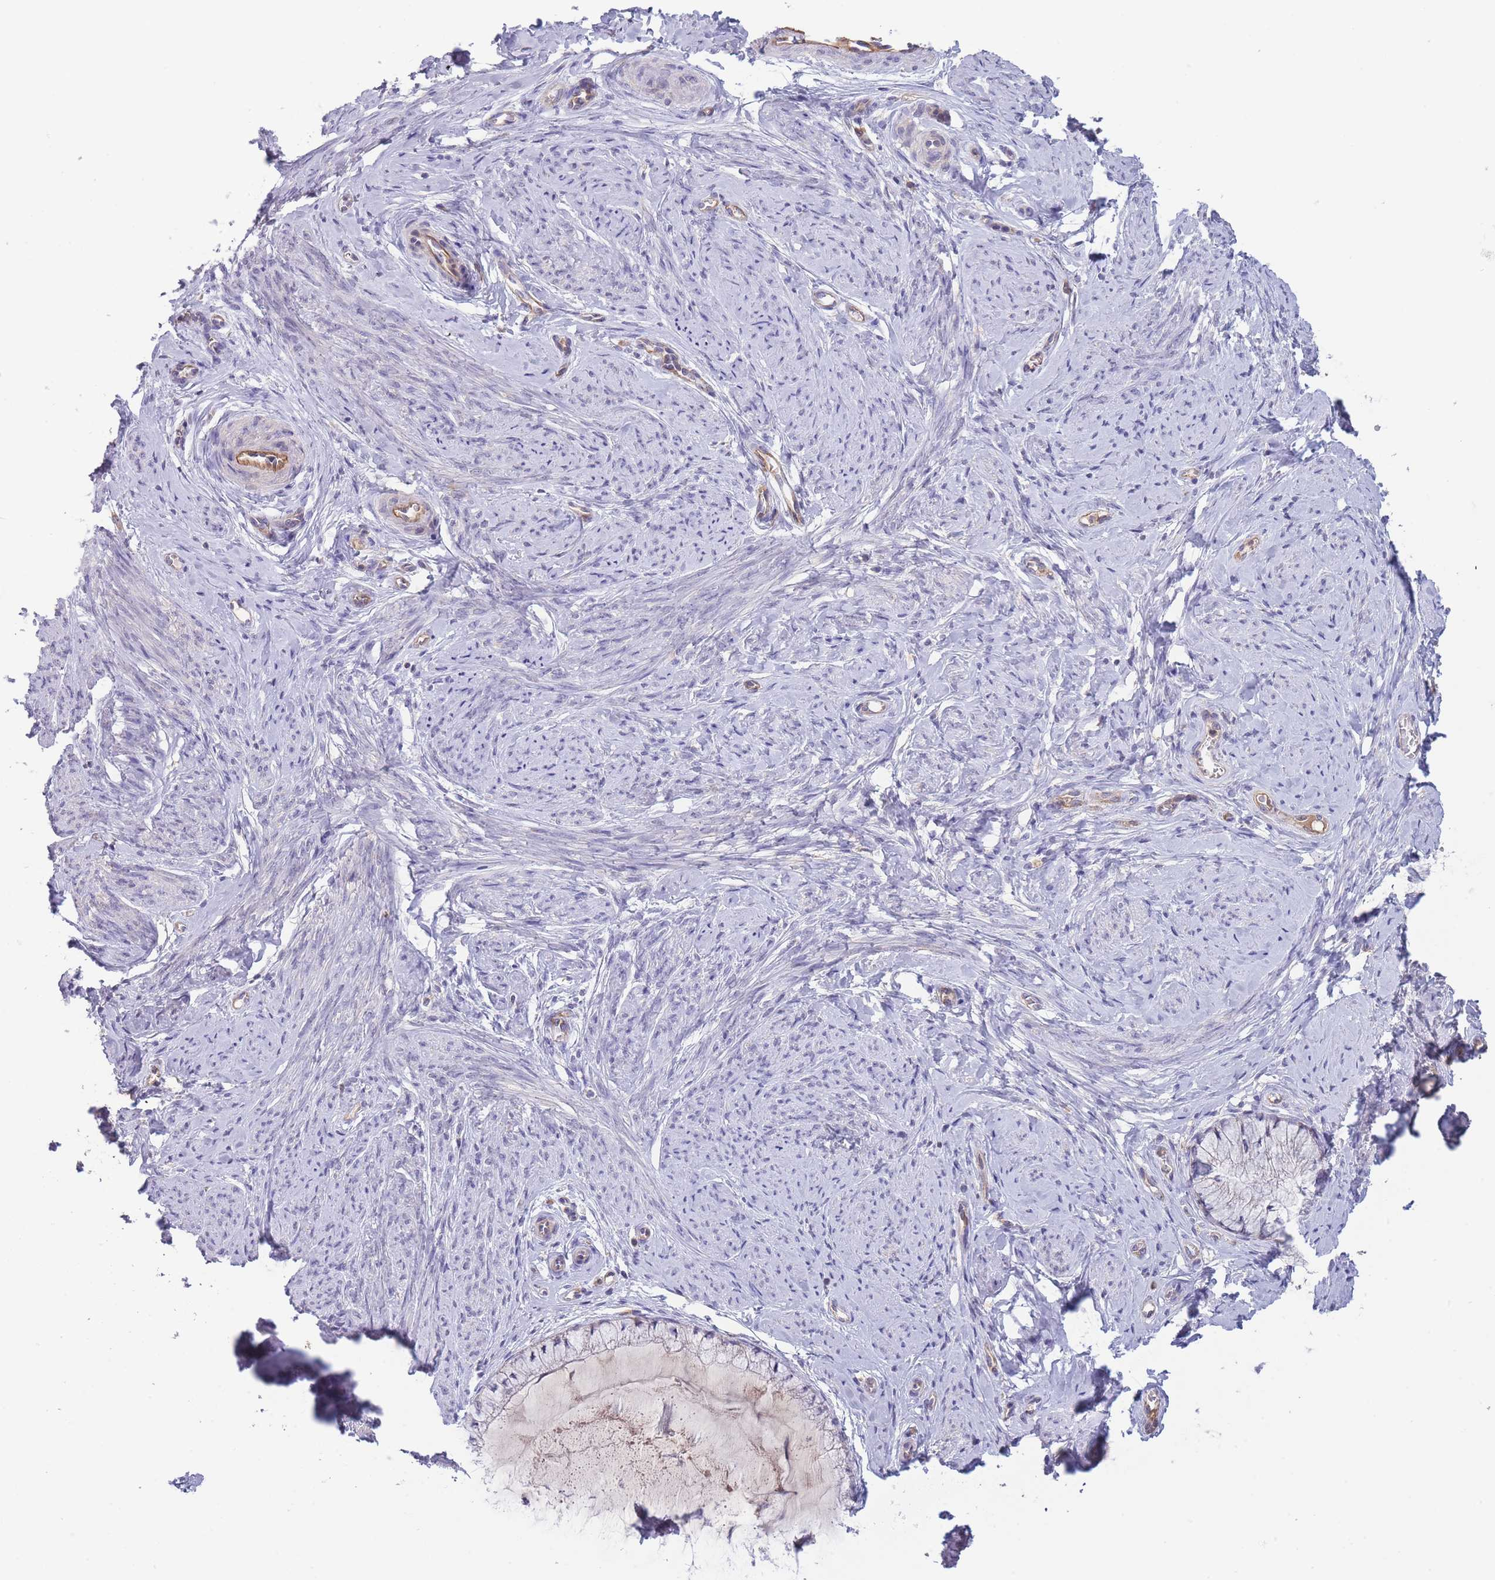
{"staining": {"intensity": "negative", "quantity": "none", "location": "none"}, "tissue": "cervix", "cell_type": "Glandular cells", "image_type": "normal", "snomed": [{"axis": "morphology", "description": "Normal tissue, NOS"}, {"axis": "topography", "description": "Cervix"}], "caption": "Cervix was stained to show a protein in brown. There is no significant staining in glandular cells. (DAB immunohistochemistry (IHC) visualized using brightfield microscopy, high magnification).", "gene": "NDUFAF5", "patient": {"sex": "female", "age": 42}}